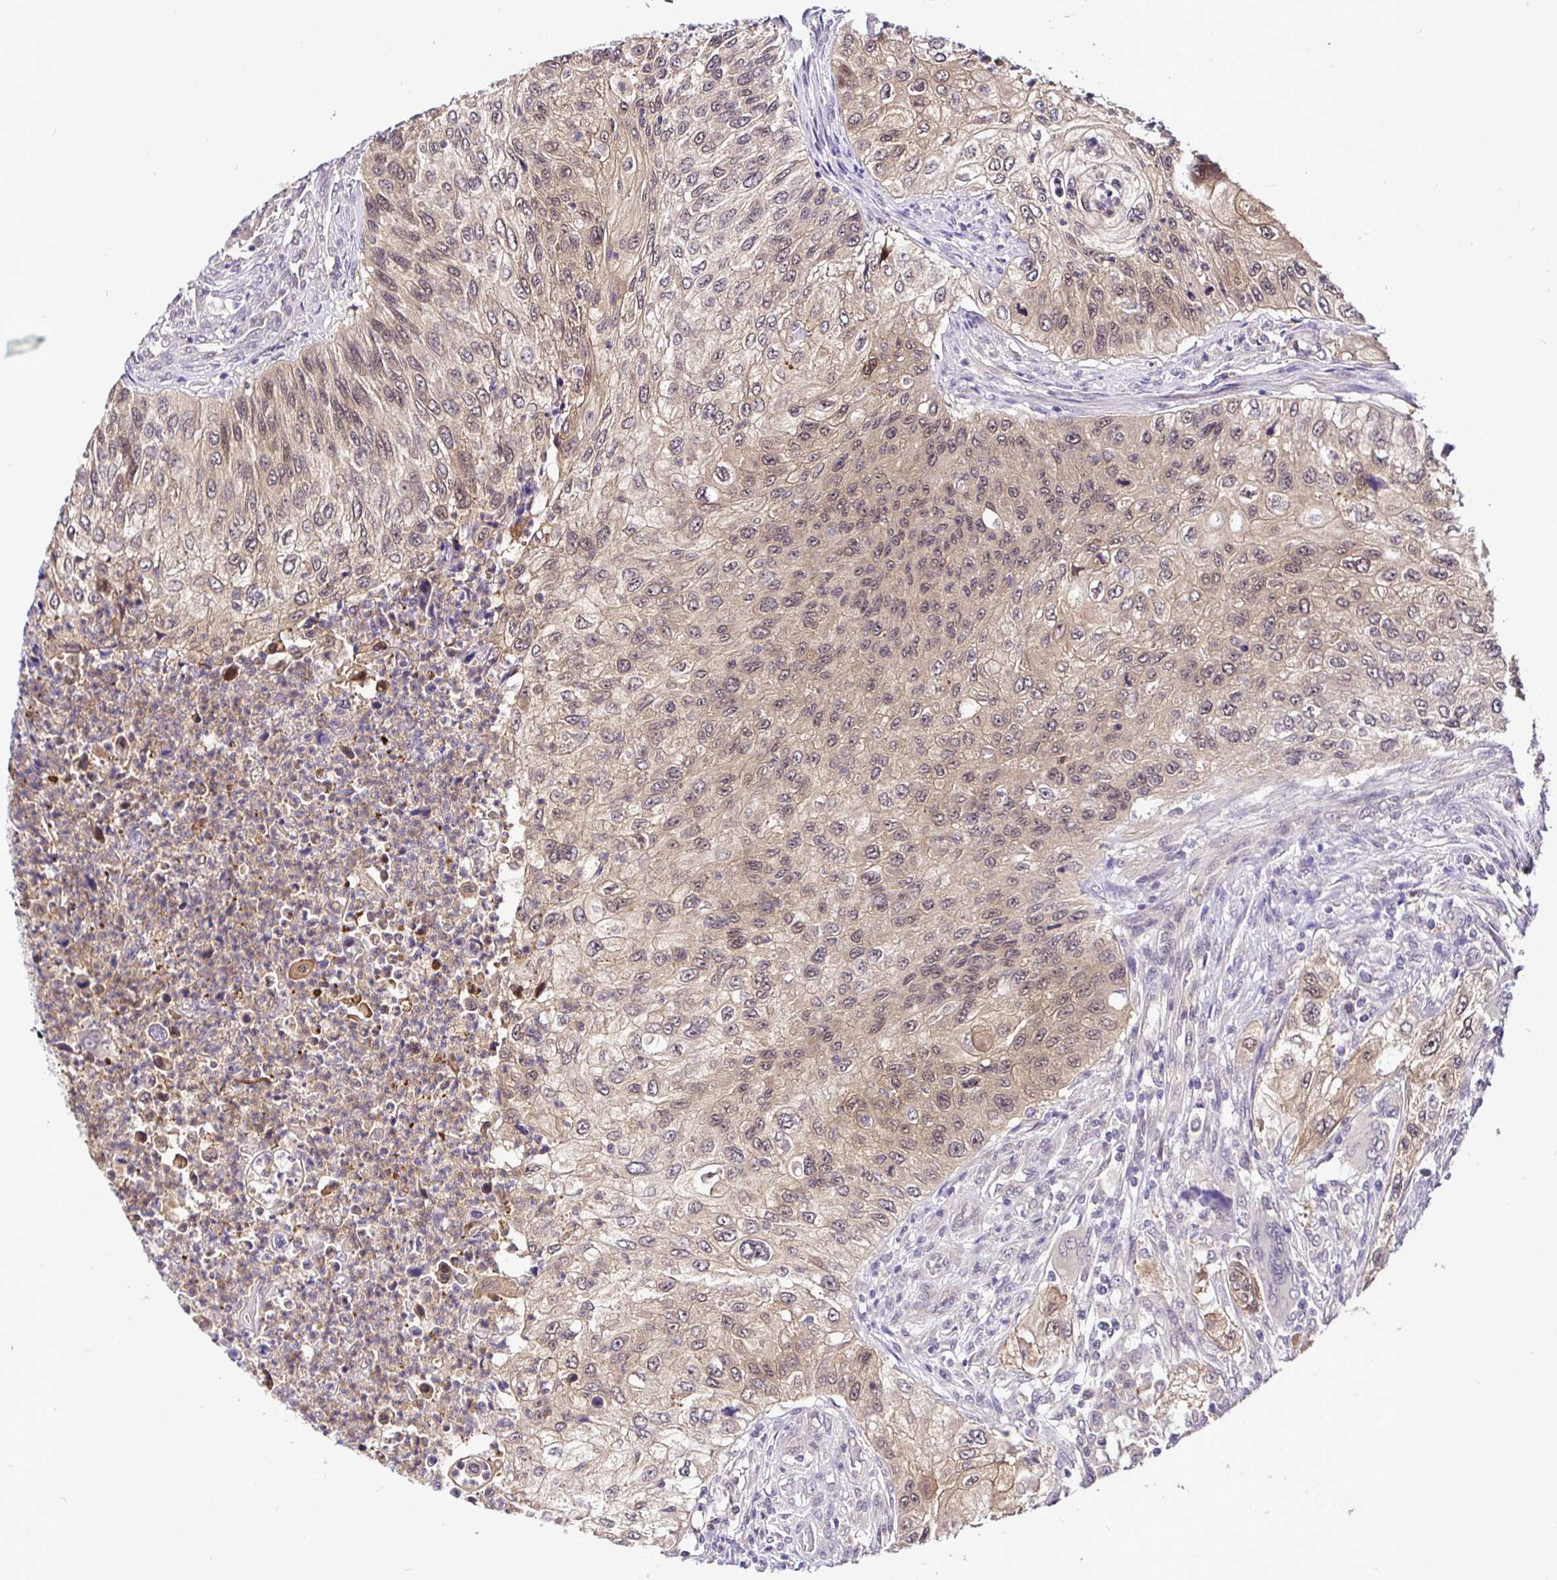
{"staining": {"intensity": "moderate", "quantity": ">75%", "location": "cytoplasmic/membranous,nuclear"}, "tissue": "urothelial cancer", "cell_type": "Tumor cells", "image_type": "cancer", "snomed": [{"axis": "morphology", "description": "Urothelial carcinoma, High grade"}, {"axis": "topography", "description": "Urinary bladder"}], "caption": "Brown immunohistochemical staining in human high-grade urothelial carcinoma displays moderate cytoplasmic/membranous and nuclear expression in approximately >75% of tumor cells.", "gene": "UBE2M", "patient": {"sex": "female", "age": 60}}